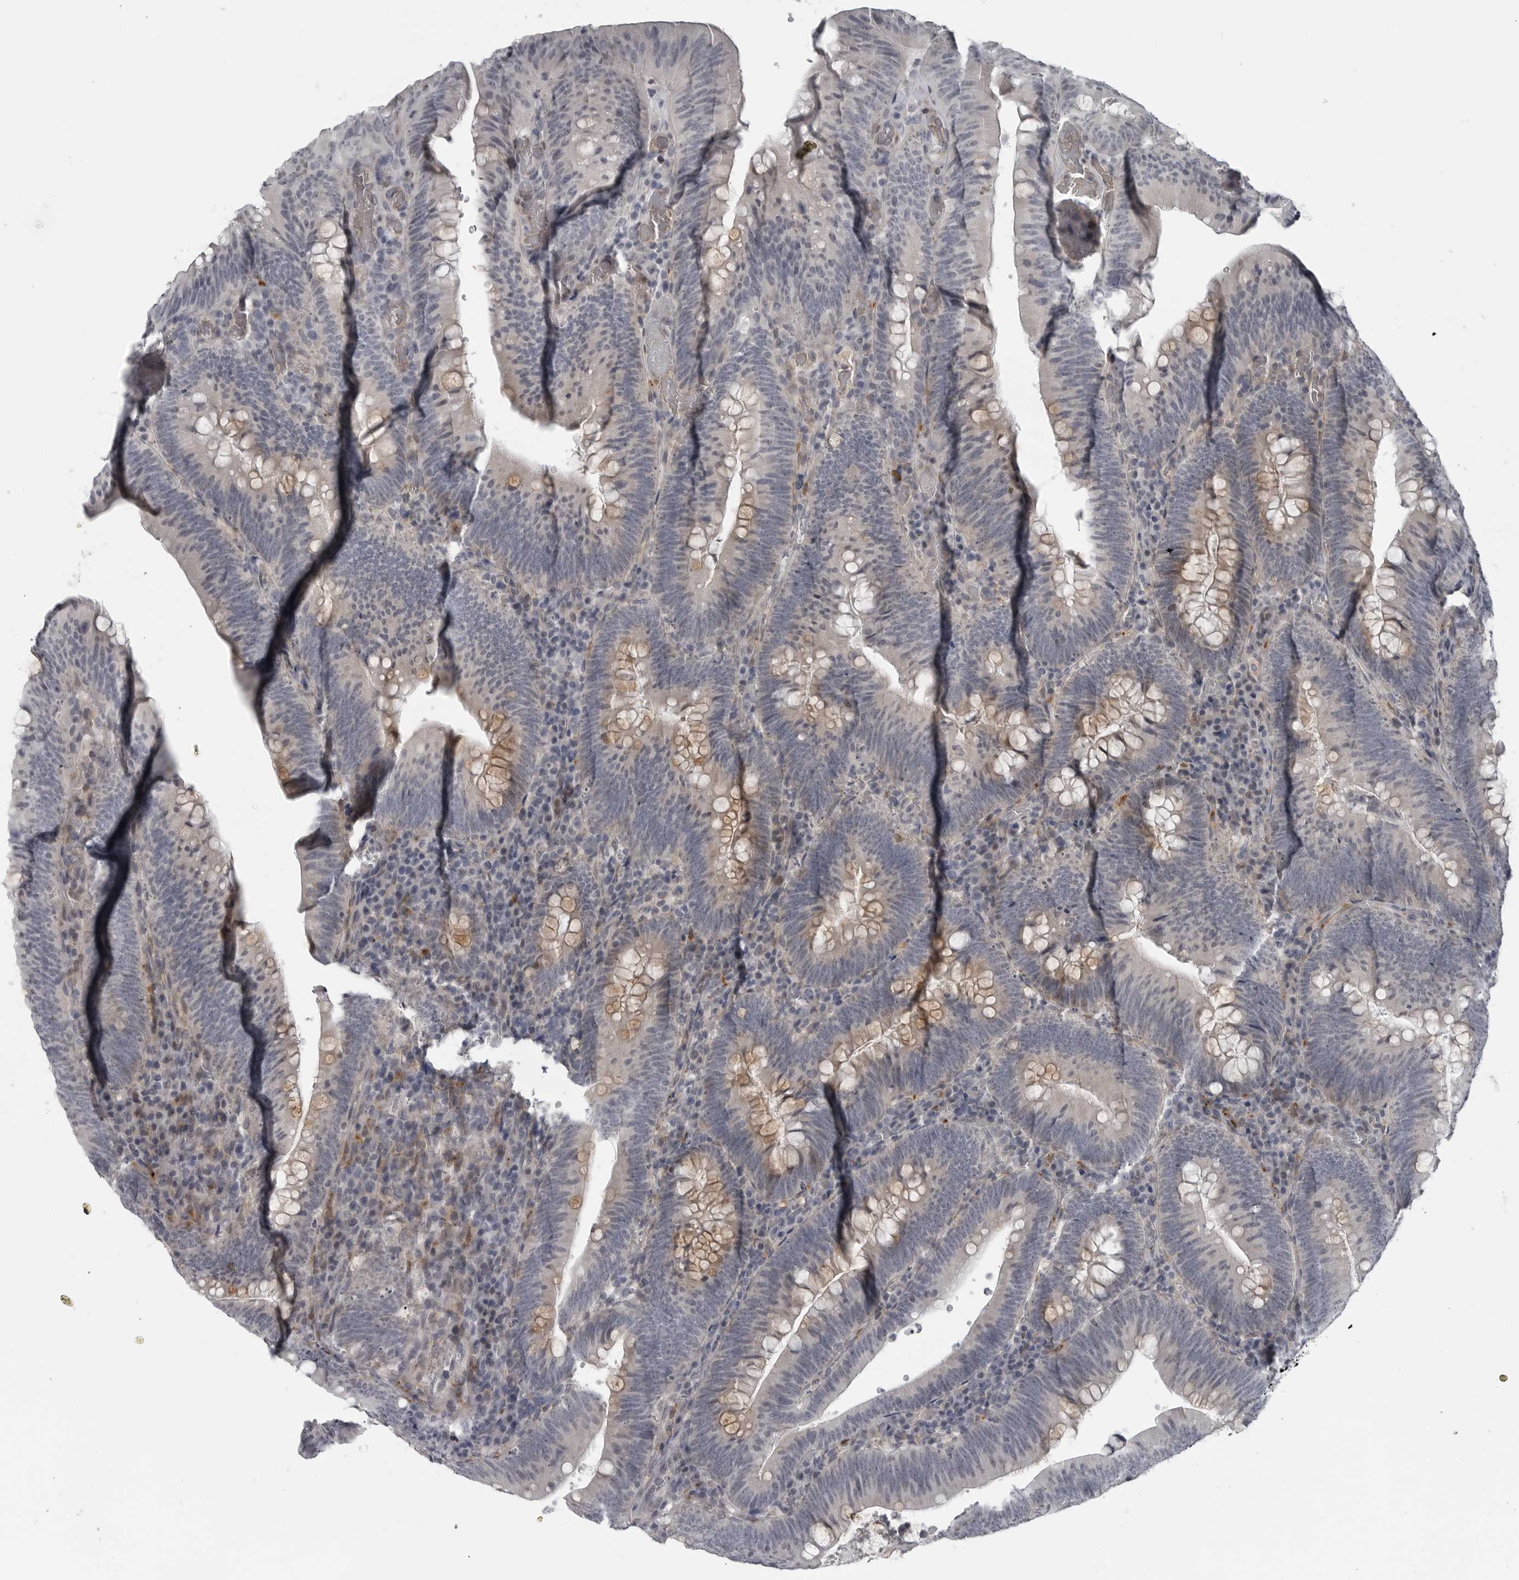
{"staining": {"intensity": "weak", "quantity": "<25%", "location": "cytoplasmic/membranous"}, "tissue": "colorectal cancer", "cell_type": "Tumor cells", "image_type": "cancer", "snomed": [{"axis": "morphology", "description": "Normal tissue, NOS"}, {"axis": "topography", "description": "Colon"}], "caption": "Histopathology image shows no protein expression in tumor cells of colorectal cancer tissue.", "gene": "LYSMD1", "patient": {"sex": "female", "age": 82}}